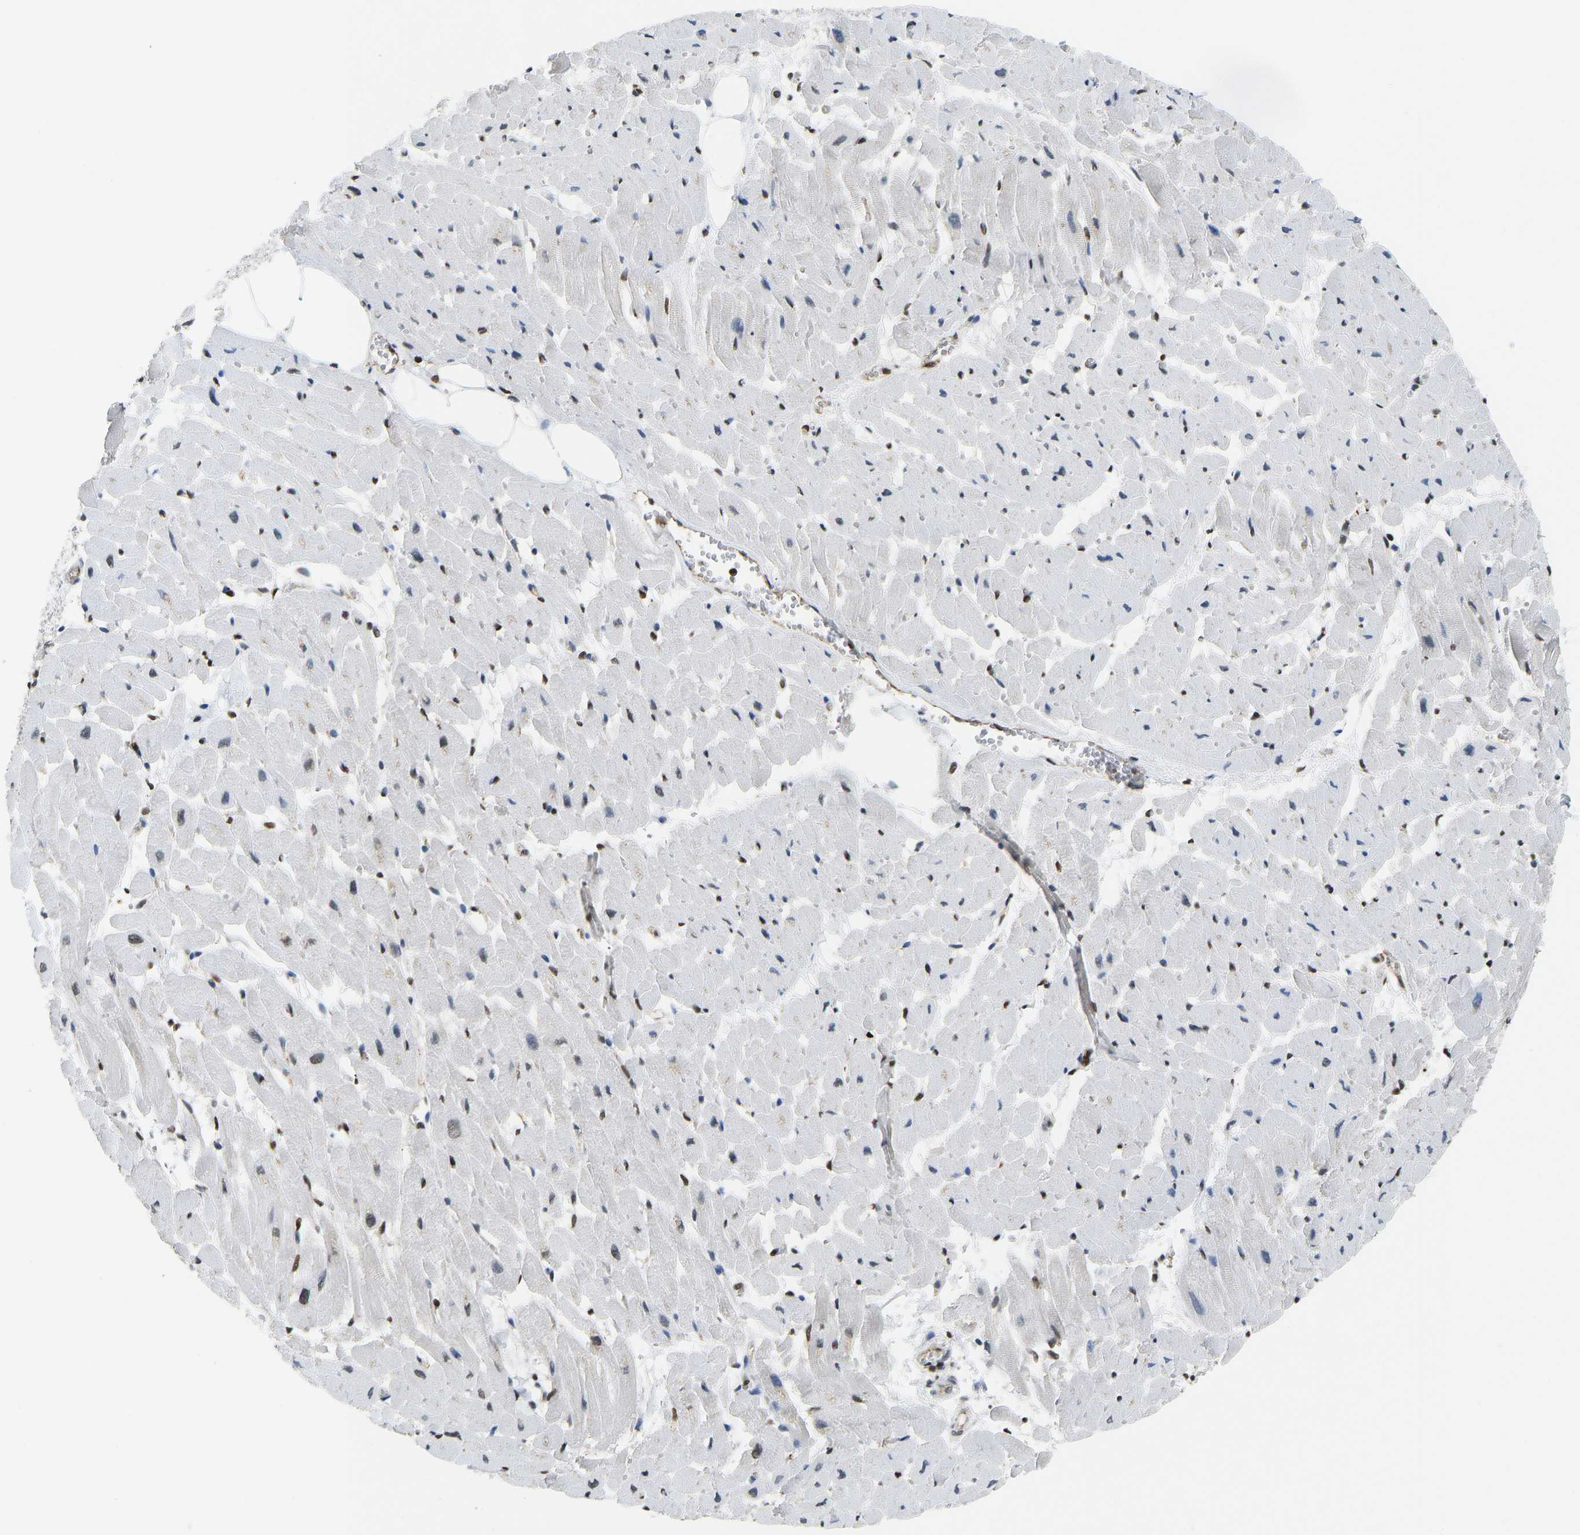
{"staining": {"intensity": "weak", "quantity": "<25%", "location": "nuclear"}, "tissue": "heart muscle", "cell_type": "Cardiomyocytes", "image_type": "normal", "snomed": [{"axis": "morphology", "description": "Normal tissue, NOS"}, {"axis": "topography", "description": "Heart"}], "caption": "Cardiomyocytes are negative for brown protein staining in unremarkable heart muscle. (DAB (3,3'-diaminobenzidine) immunohistochemistry with hematoxylin counter stain).", "gene": "ZSCAN20", "patient": {"sex": "female", "age": 19}}